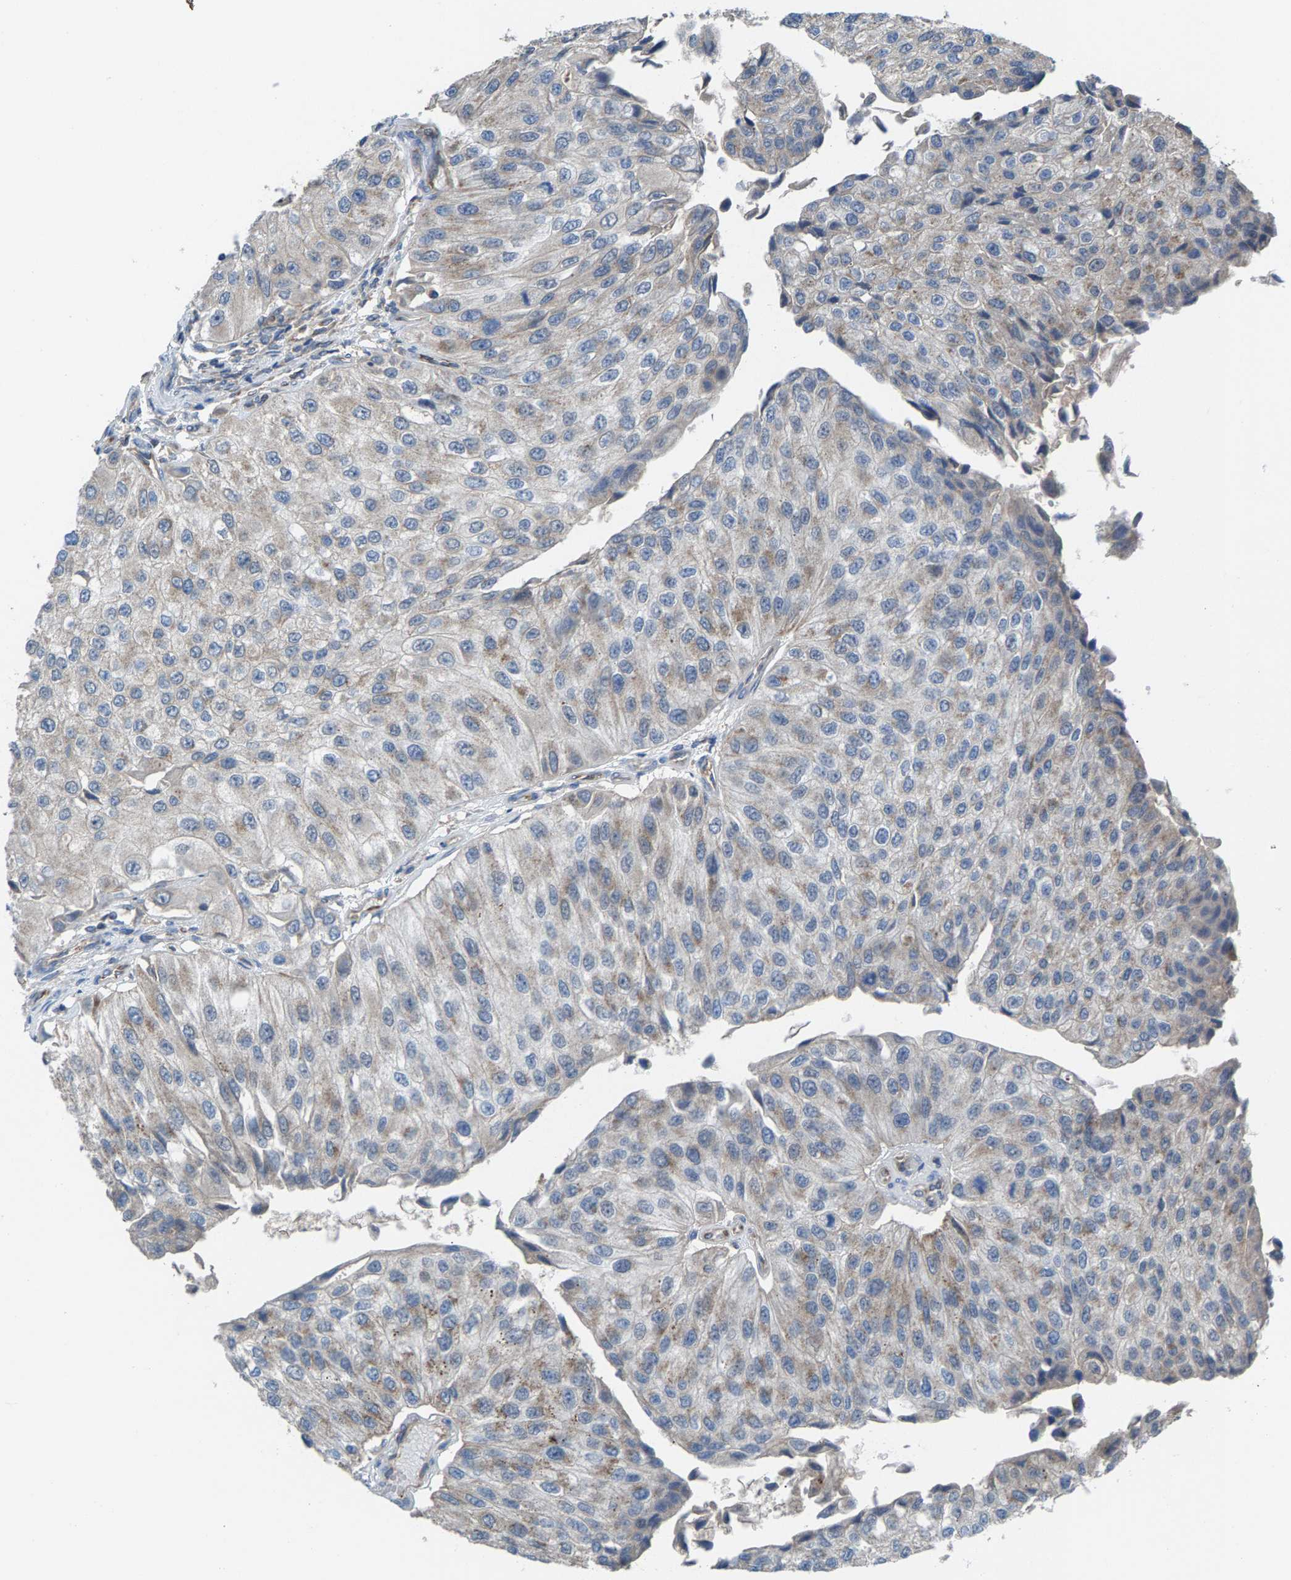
{"staining": {"intensity": "weak", "quantity": ">75%", "location": "cytoplasmic/membranous"}, "tissue": "urothelial cancer", "cell_type": "Tumor cells", "image_type": "cancer", "snomed": [{"axis": "morphology", "description": "Urothelial carcinoma, High grade"}, {"axis": "topography", "description": "Kidney"}, {"axis": "topography", "description": "Urinary bladder"}], "caption": "Human urothelial cancer stained for a protein (brown) reveals weak cytoplasmic/membranous positive positivity in about >75% of tumor cells.", "gene": "MRM1", "patient": {"sex": "male", "age": 77}}